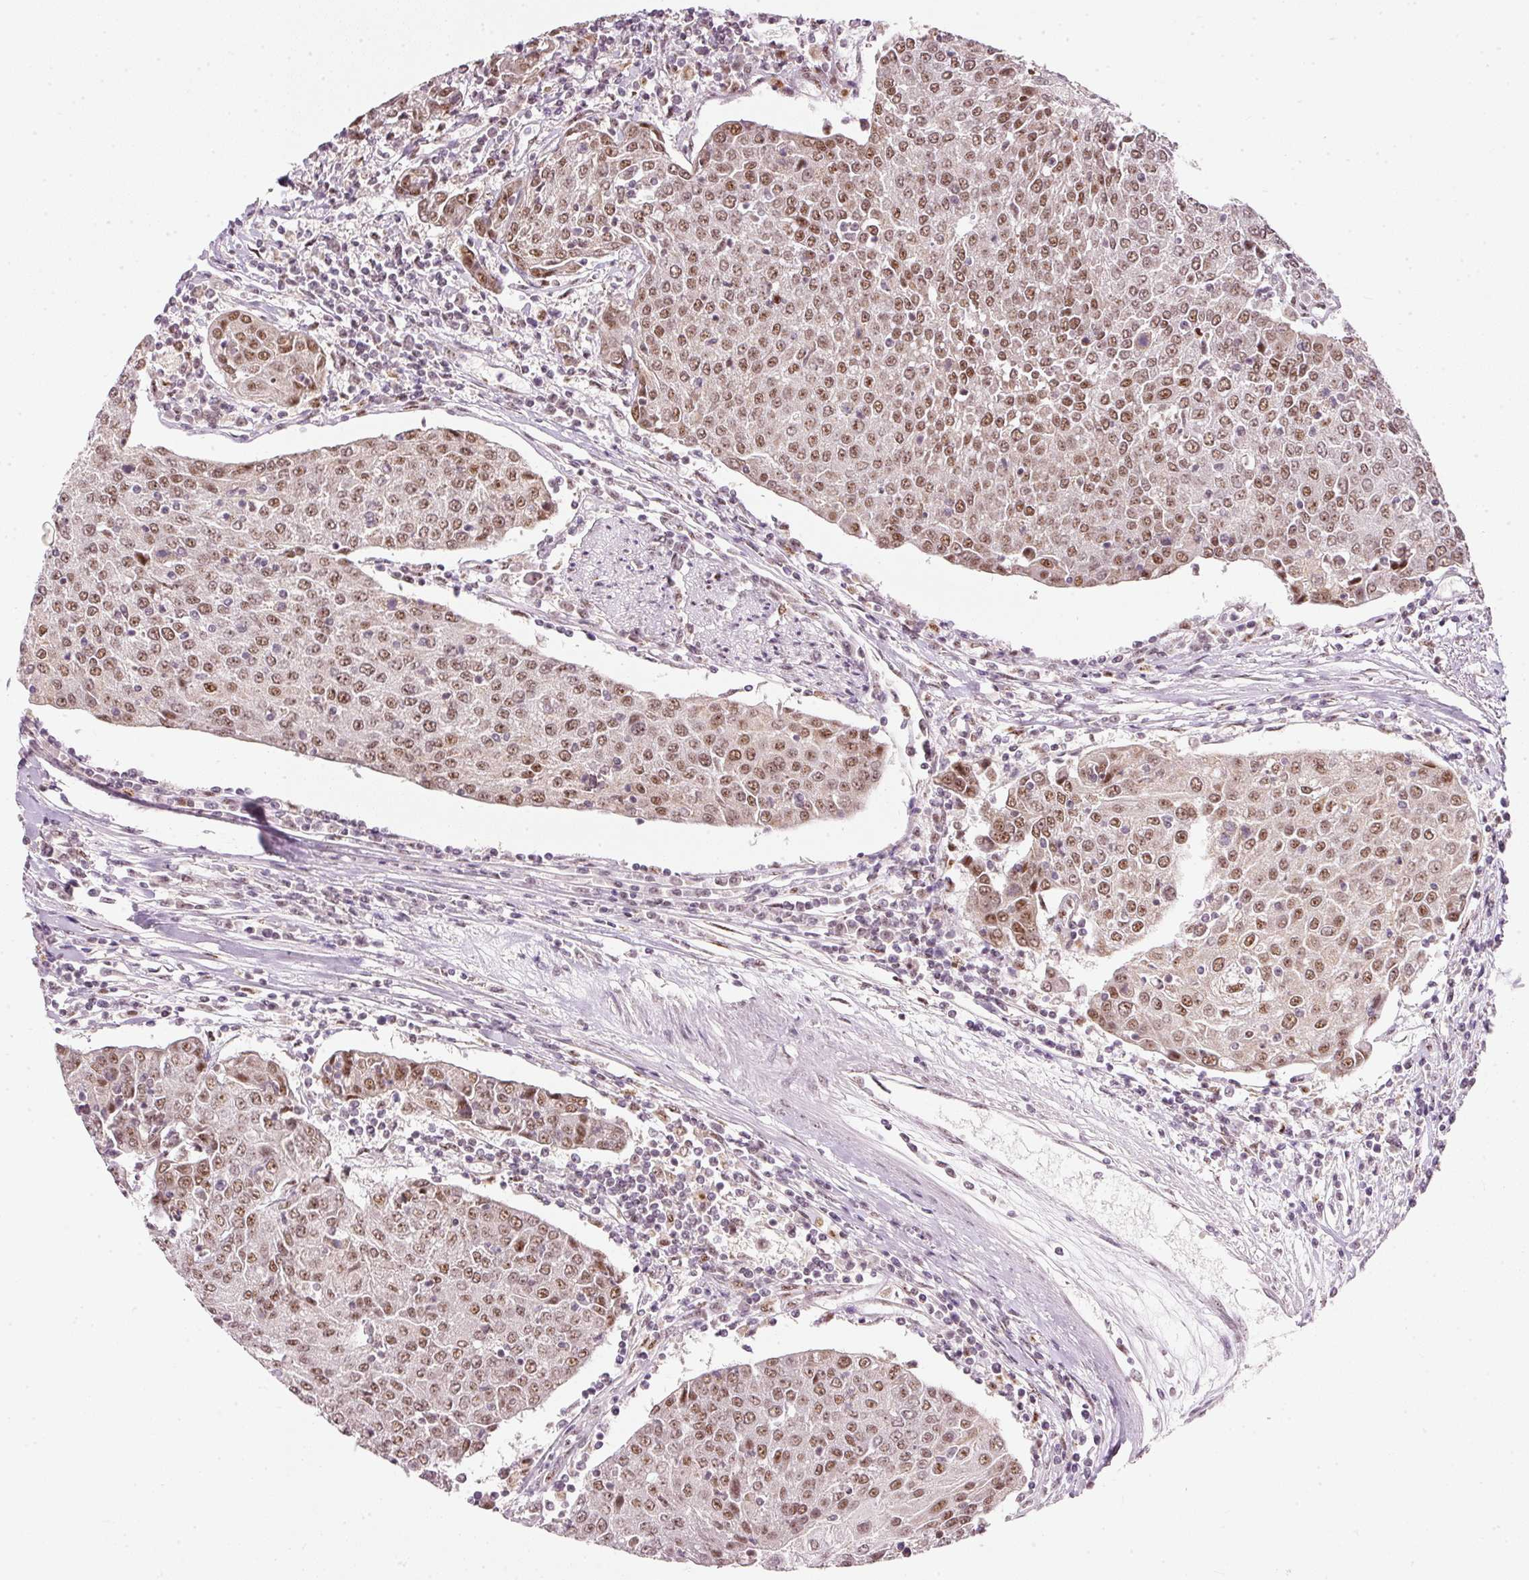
{"staining": {"intensity": "moderate", "quantity": ">75%", "location": "nuclear"}, "tissue": "urothelial cancer", "cell_type": "Tumor cells", "image_type": "cancer", "snomed": [{"axis": "morphology", "description": "Urothelial carcinoma, High grade"}, {"axis": "topography", "description": "Urinary bladder"}], "caption": "This is a histology image of immunohistochemistry (IHC) staining of high-grade urothelial carcinoma, which shows moderate positivity in the nuclear of tumor cells.", "gene": "FSTL3", "patient": {"sex": "female", "age": 85}}